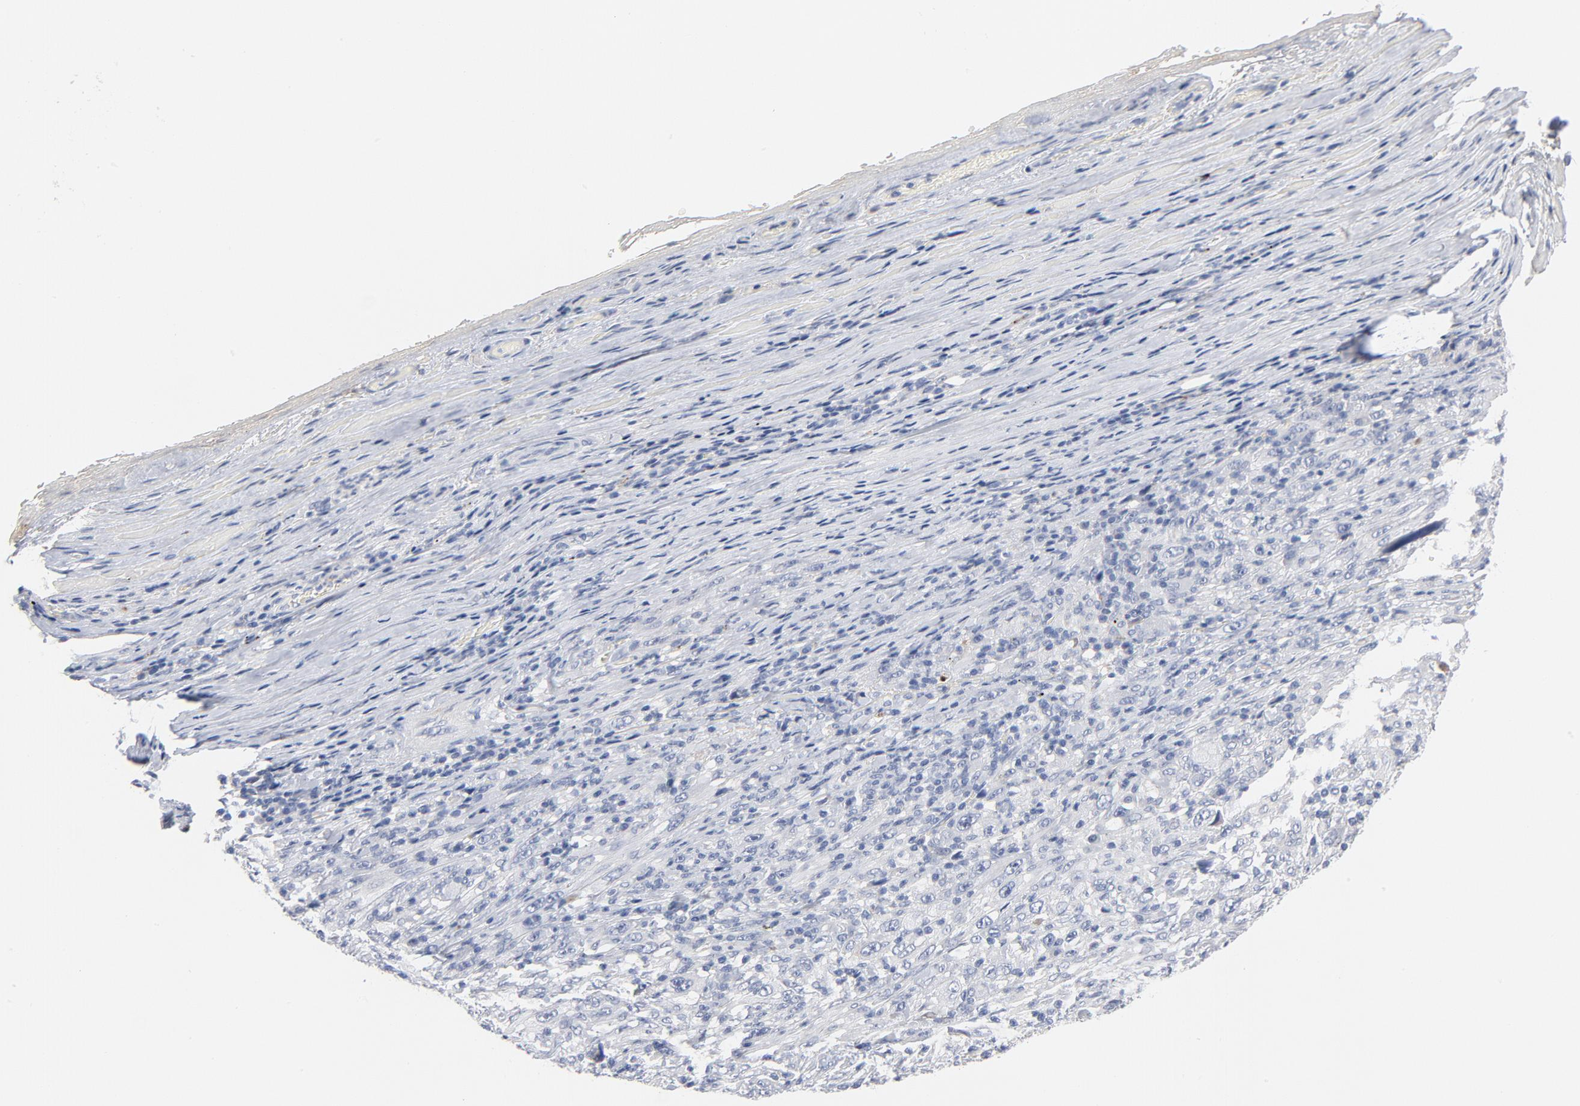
{"staining": {"intensity": "negative", "quantity": "none", "location": "none"}, "tissue": "melanoma", "cell_type": "Tumor cells", "image_type": "cancer", "snomed": [{"axis": "morphology", "description": "Malignant melanoma, Metastatic site"}, {"axis": "topography", "description": "Skin"}], "caption": "Protein analysis of malignant melanoma (metastatic site) reveals no significant expression in tumor cells.", "gene": "SERPINA4", "patient": {"sex": "female", "age": 56}}